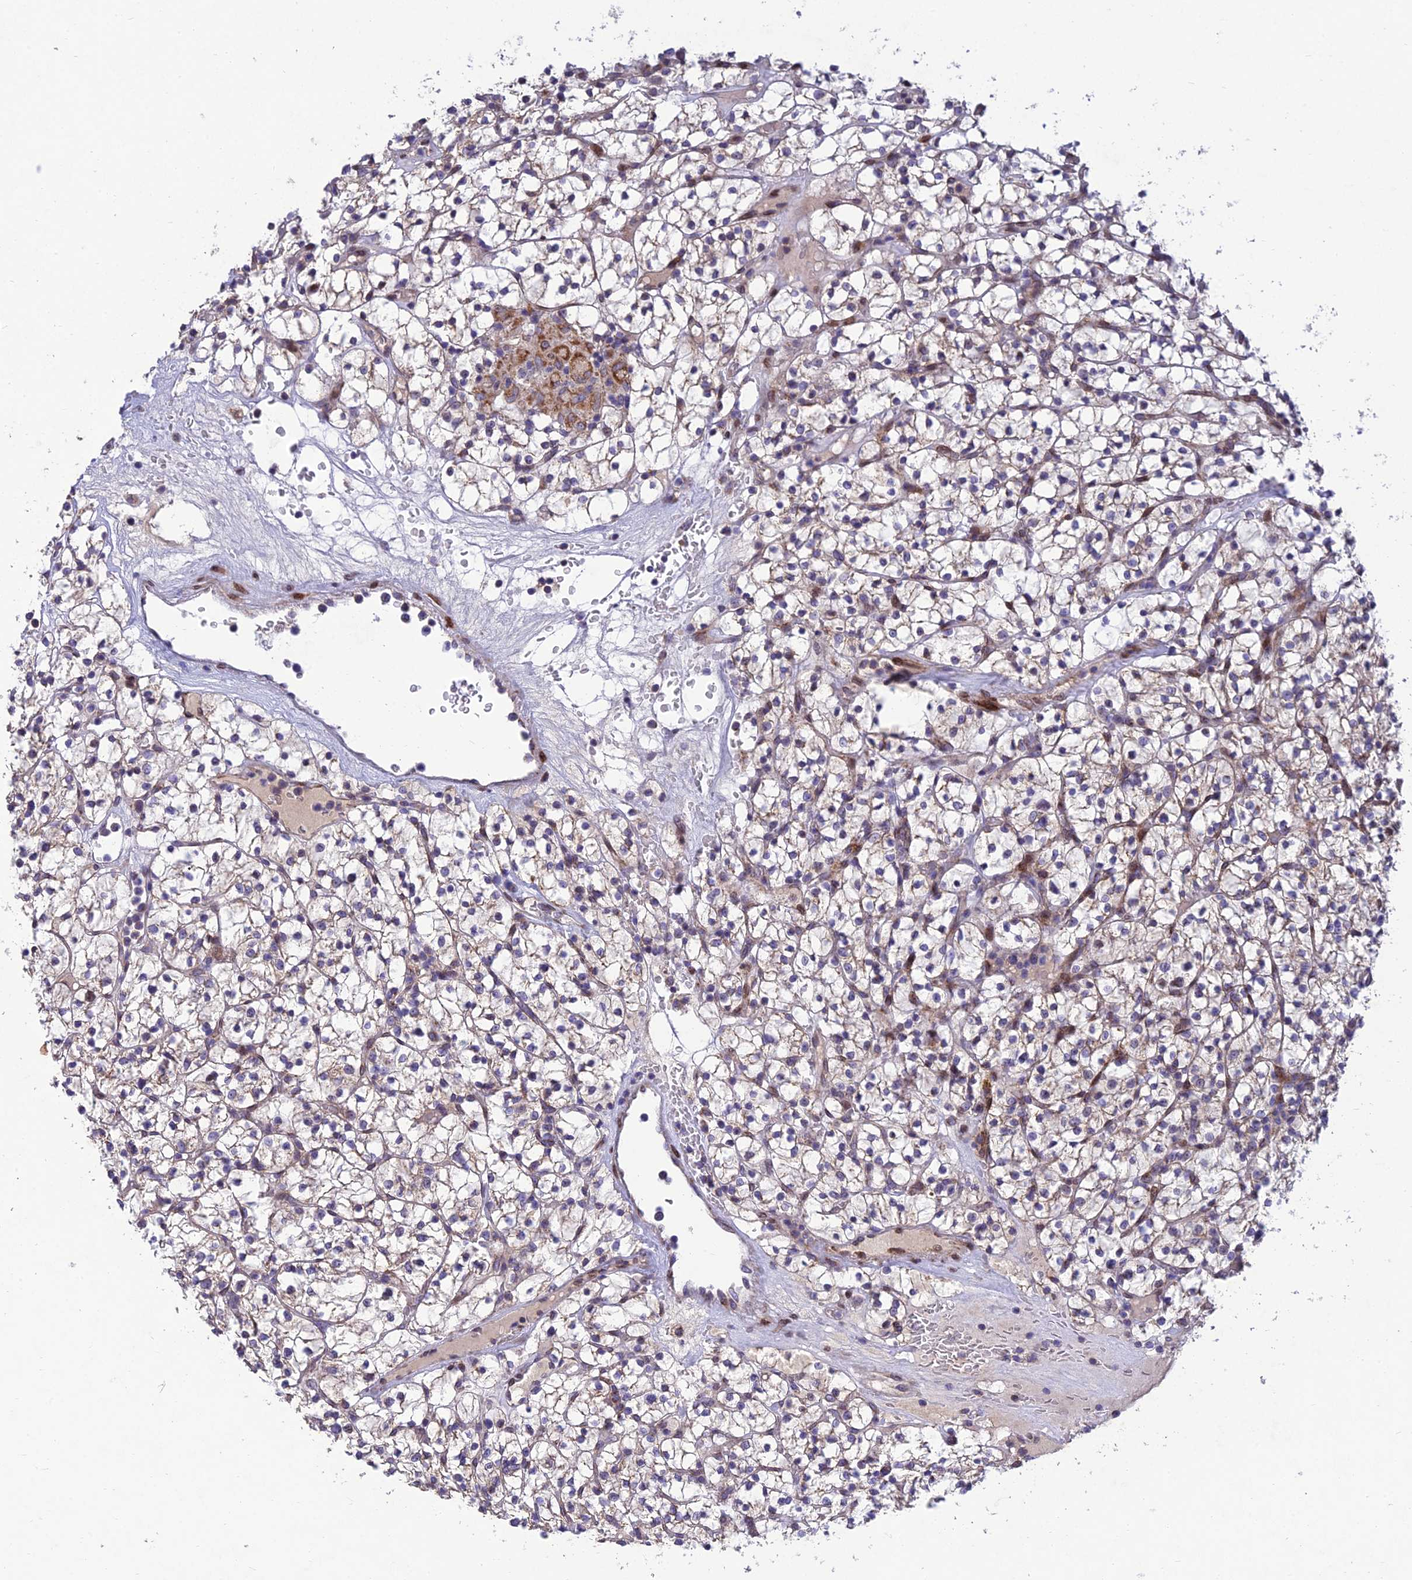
{"staining": {"intensity": "weak", "quantity": "<25%", "location": "cytoplasmic/membranous"}, "tissue": "renal cancer", "cell_type": "Tumor cells", "image_type": "cancer", "snomed": [{"axis": "morphology", "description": "Adenocarcinoma, NOS"}, {"axis": "topography", "description": "Kidney"}], "caption": "This is an immunohistochemistry (IHC) histopathology image of adenocarcinoma (renal). There is no expression in tumor cells.", "gene": "MGAT2", "patient": {"sex": "female", "age": 64}}